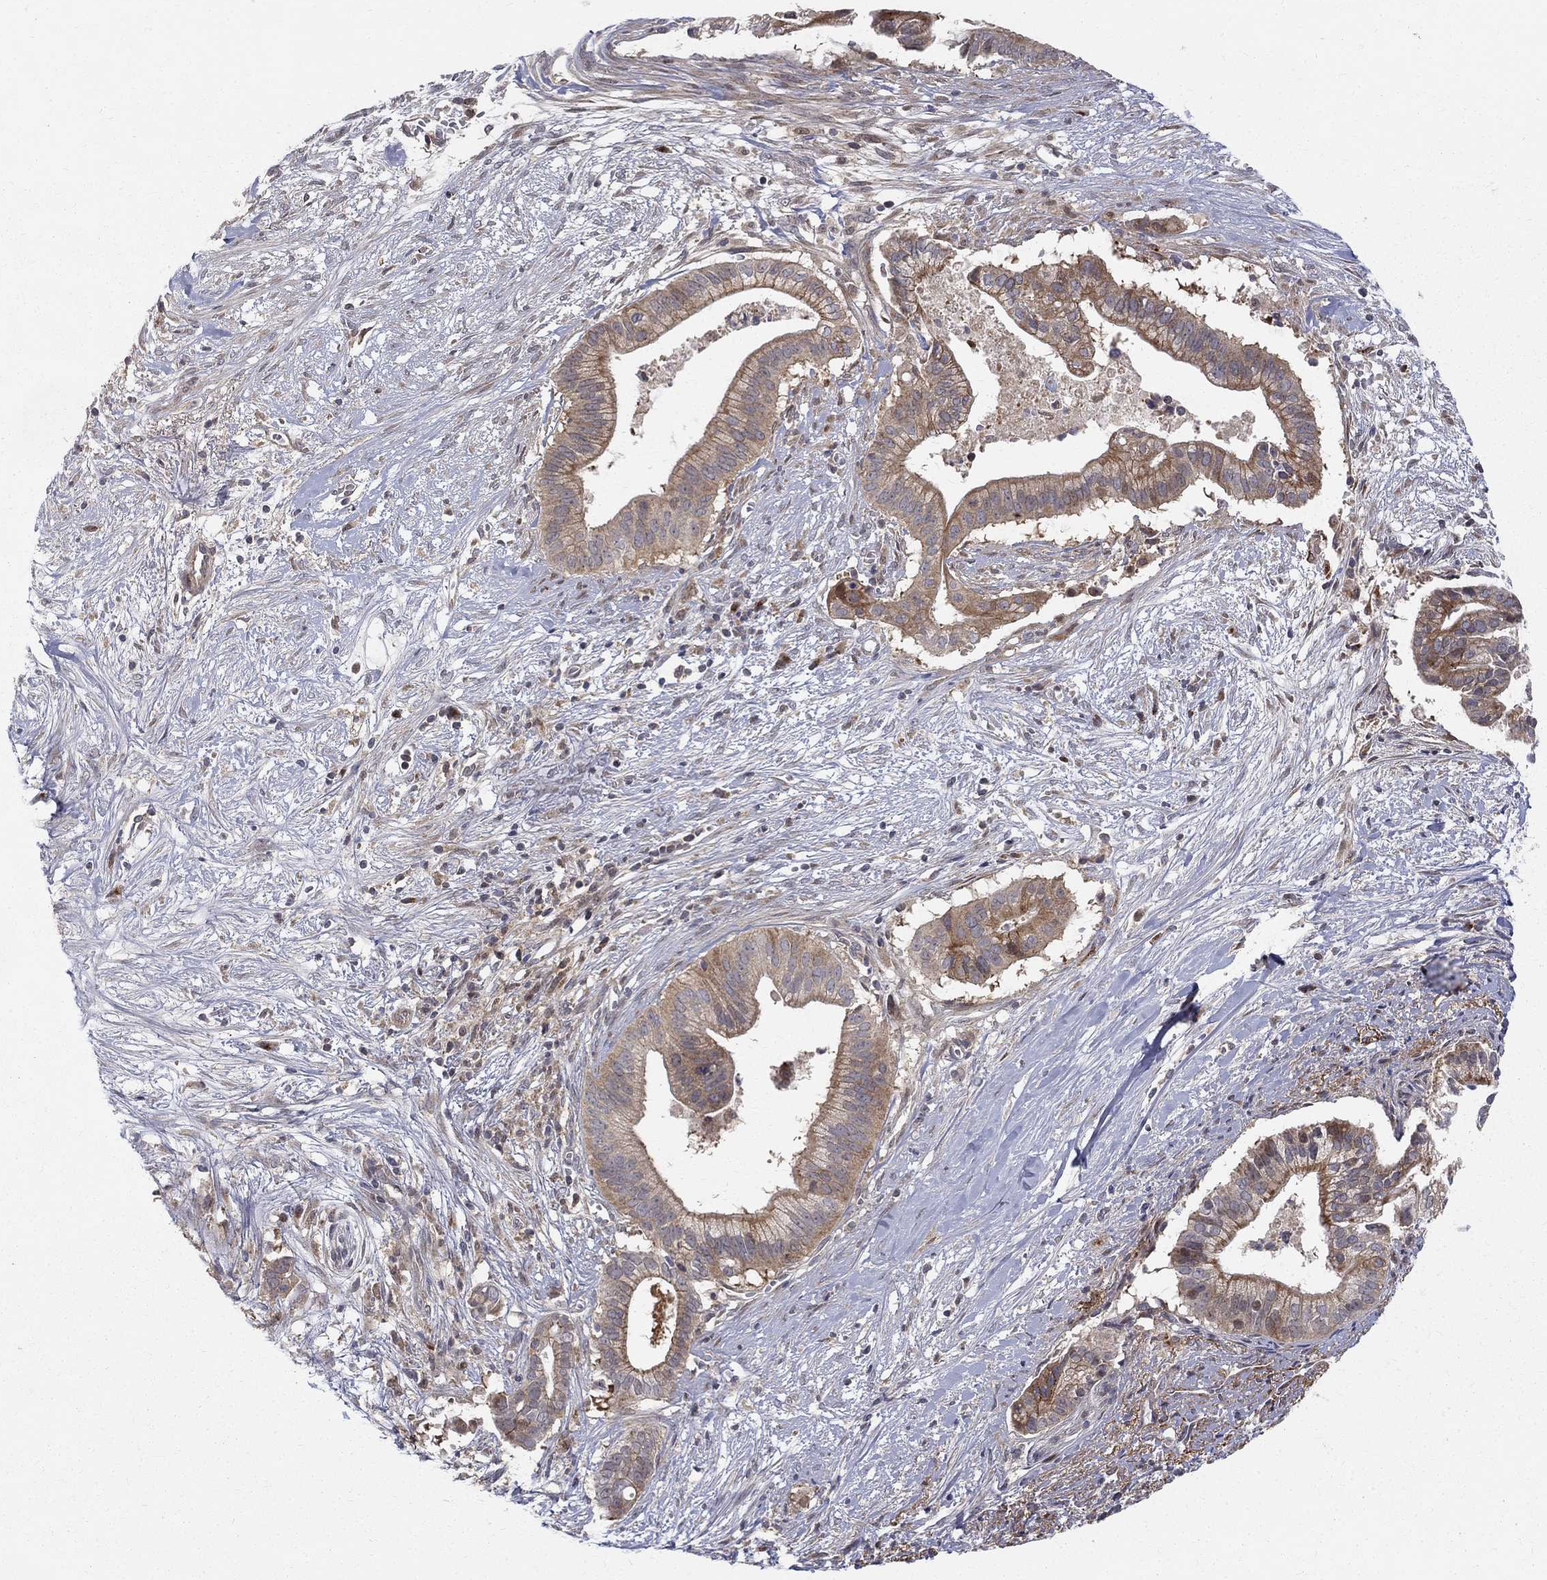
{"staining": {"intensity": "moderate", "quantity": "<25%", "location": "cytoplasmic/membranous"}, "tissue": "pancreatic cancer", "cell_type": "Tumor cells", "image_type": "cancer", "snomed": [{"axis": "morphology", "description": "Adenocarcinoma, NOS"}, {"axis": "topography", "description": "Pancreas"}], "caption": "Pancreatic cancer (adenocarcinoma) stained with DAB (3,3'-diaminobenzidine) immunohistochemistry shows low levels of moderate cytoplasmic/membranous expression in about <25% of tumor cells. The protein of interest is shown in brown color, while the nuclei are stained blue.", "gene": "WDR19", "patient": {"sex": "male", "age": 61}}